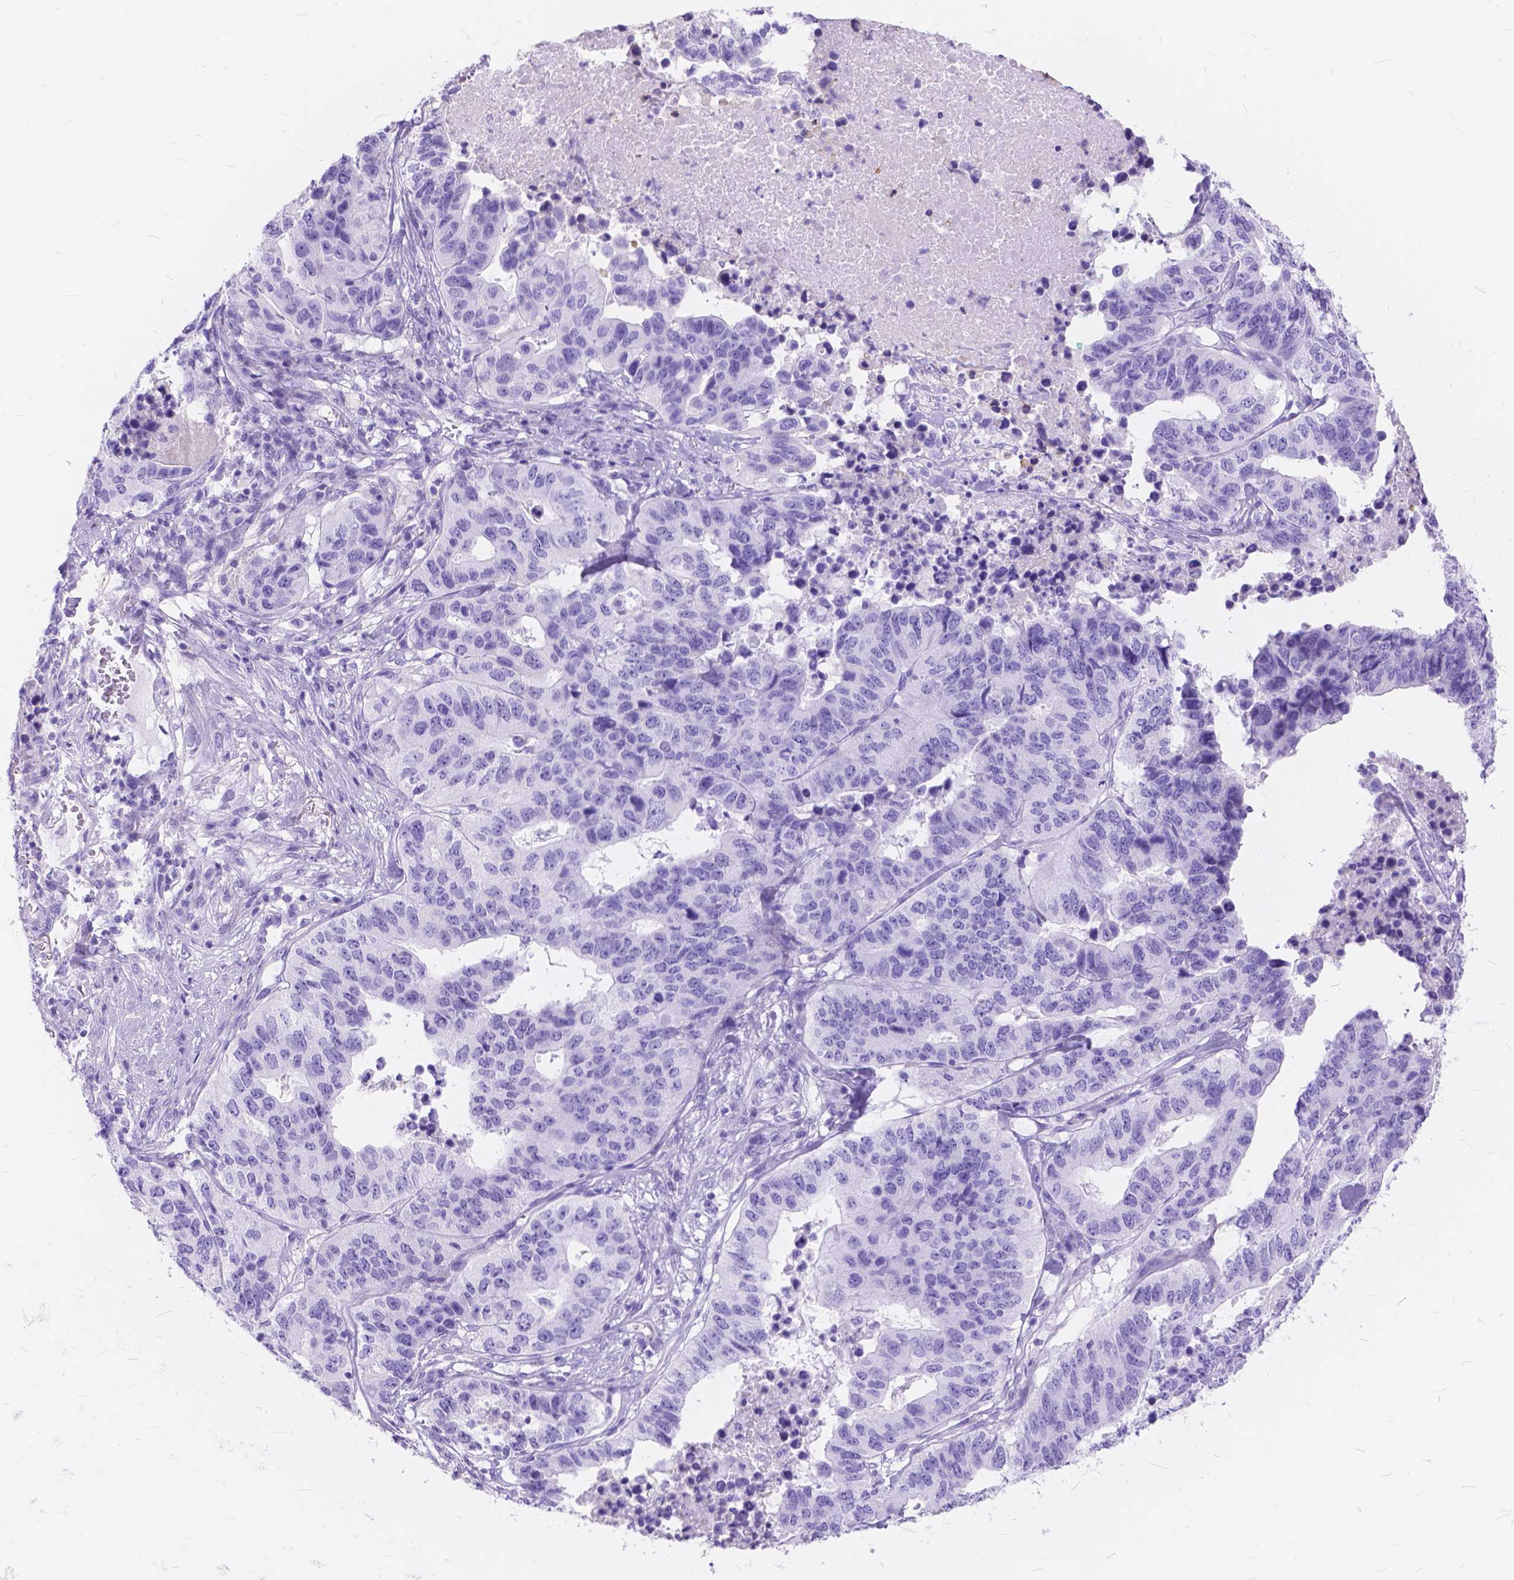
{"staining": {"intensity": "negative", "quantity": "none", "location": "none"}, "tissue": "stomach cancer", "cell_type": "Tumor cells", "image_type": "cancer", "snomed": [{"axis": "morphology", "description": "Adenocarcinoma, NOS"}, {"axis": "topography", "description": "Stomach, upper"}], "caption": "IHC photomicrograph of neoplastic tissue: stomach cancer (adenocarcinoma) stained with DAB (3,3'-diaminobenzidine) demonstrates no significant protein expression in tumor cells. The staining was performed using DAB (3,3'-diaminobenzidine) to visualize the protein expression in brown, while the nuclei were stained in blue with hematoxylin (Magnification: 20x).", "gene": "FOXL2", "patient": {"sex": "female", "age": 67}}